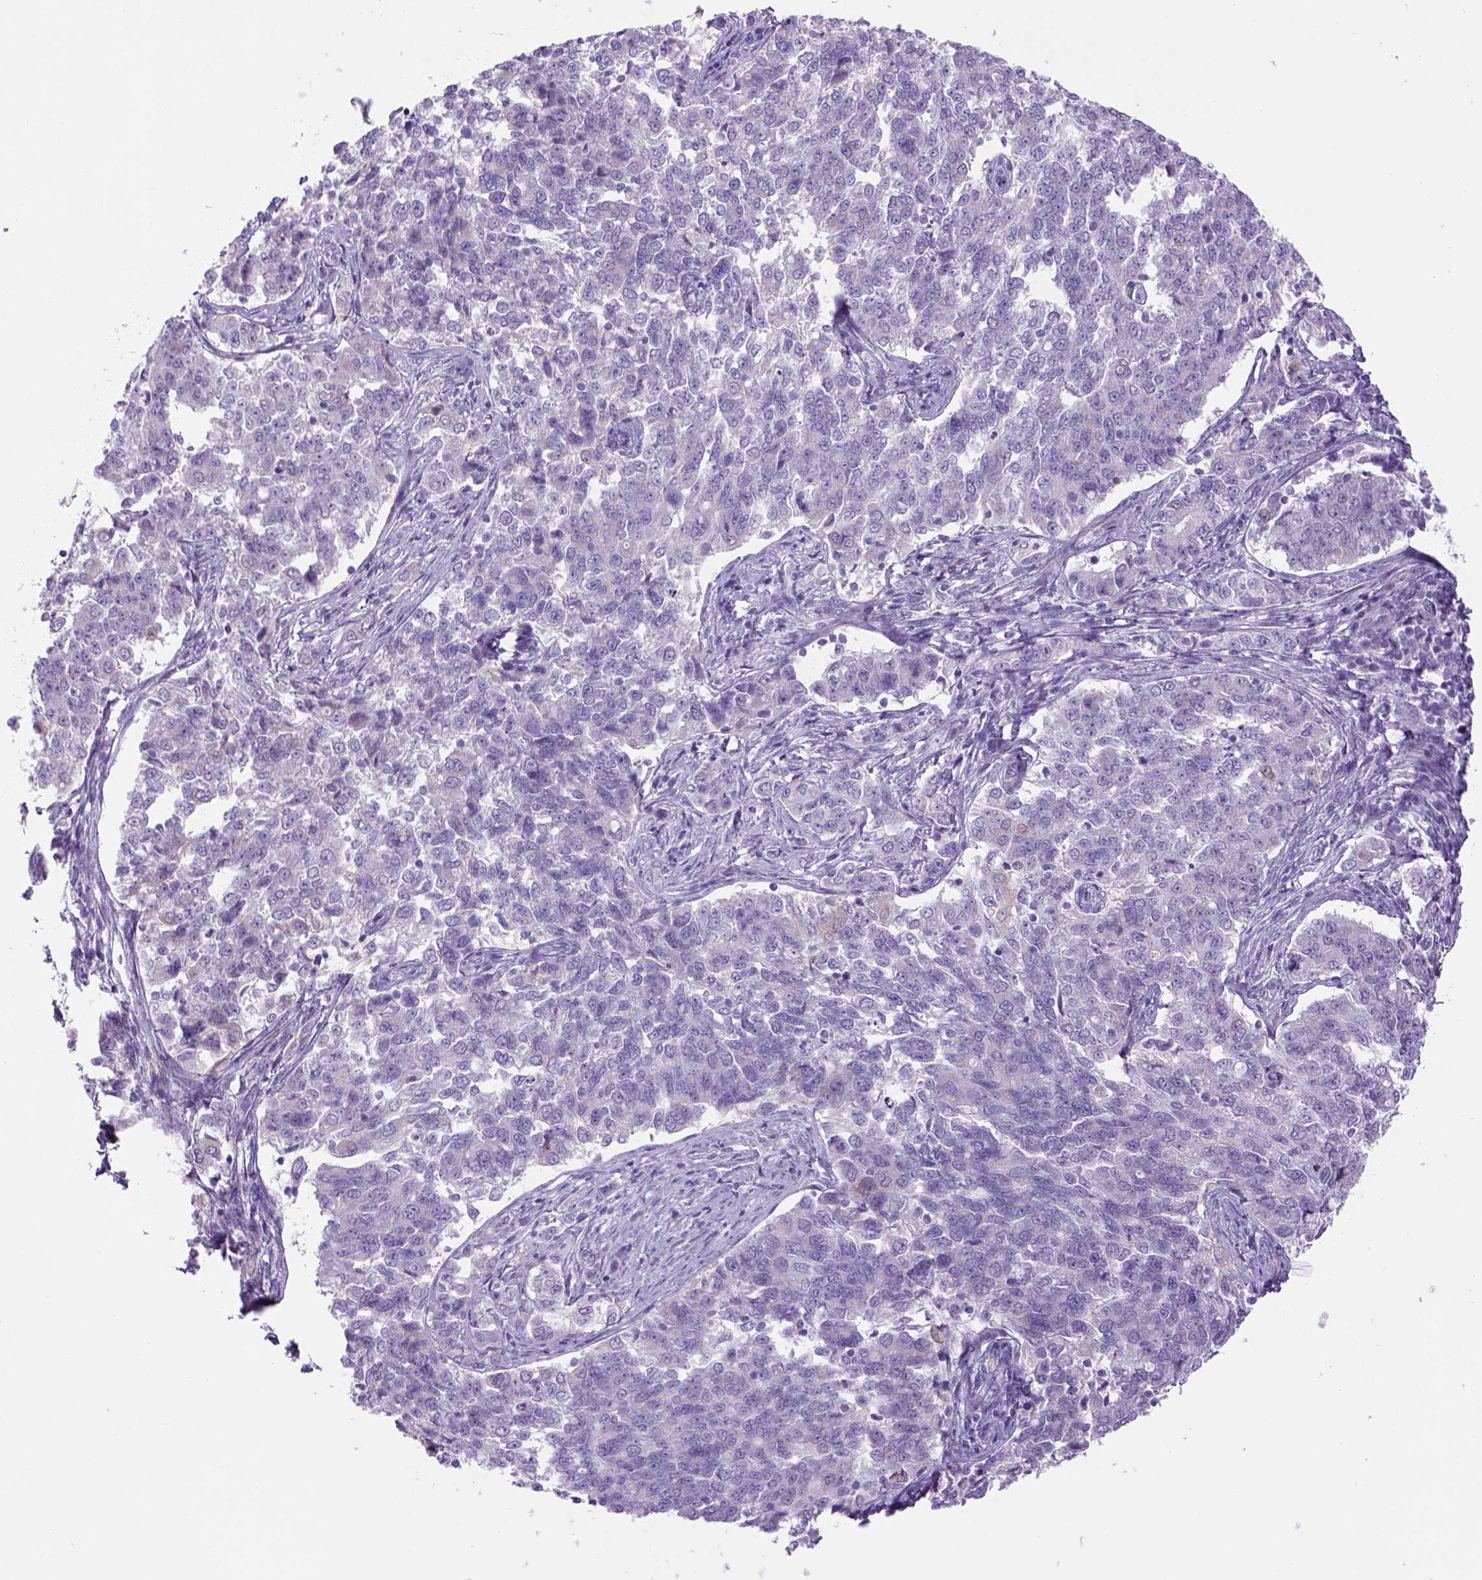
{"staining": {"intensity": "negative", "quantity": "none", "location": "none"}, "tissue": "endometrial cancer", "cell_type": "Tumor cells", "image_type": "cancer", "snomed": [{"axis": "morphology", "description": "Adenocarcinoma, NOS"}, {"axis": "topography", "description": "Endometrium"}], "caption": "High magnification brightfield microscopy of endometrial cancer stained with DAB (3,3'-diaminobenzidine) (brown) and counterstained with hematoxylin (blue): tumor cells show no significant positivity.", "gene": "DNAH11", "patient": {"sex": "female", "age": 43}}